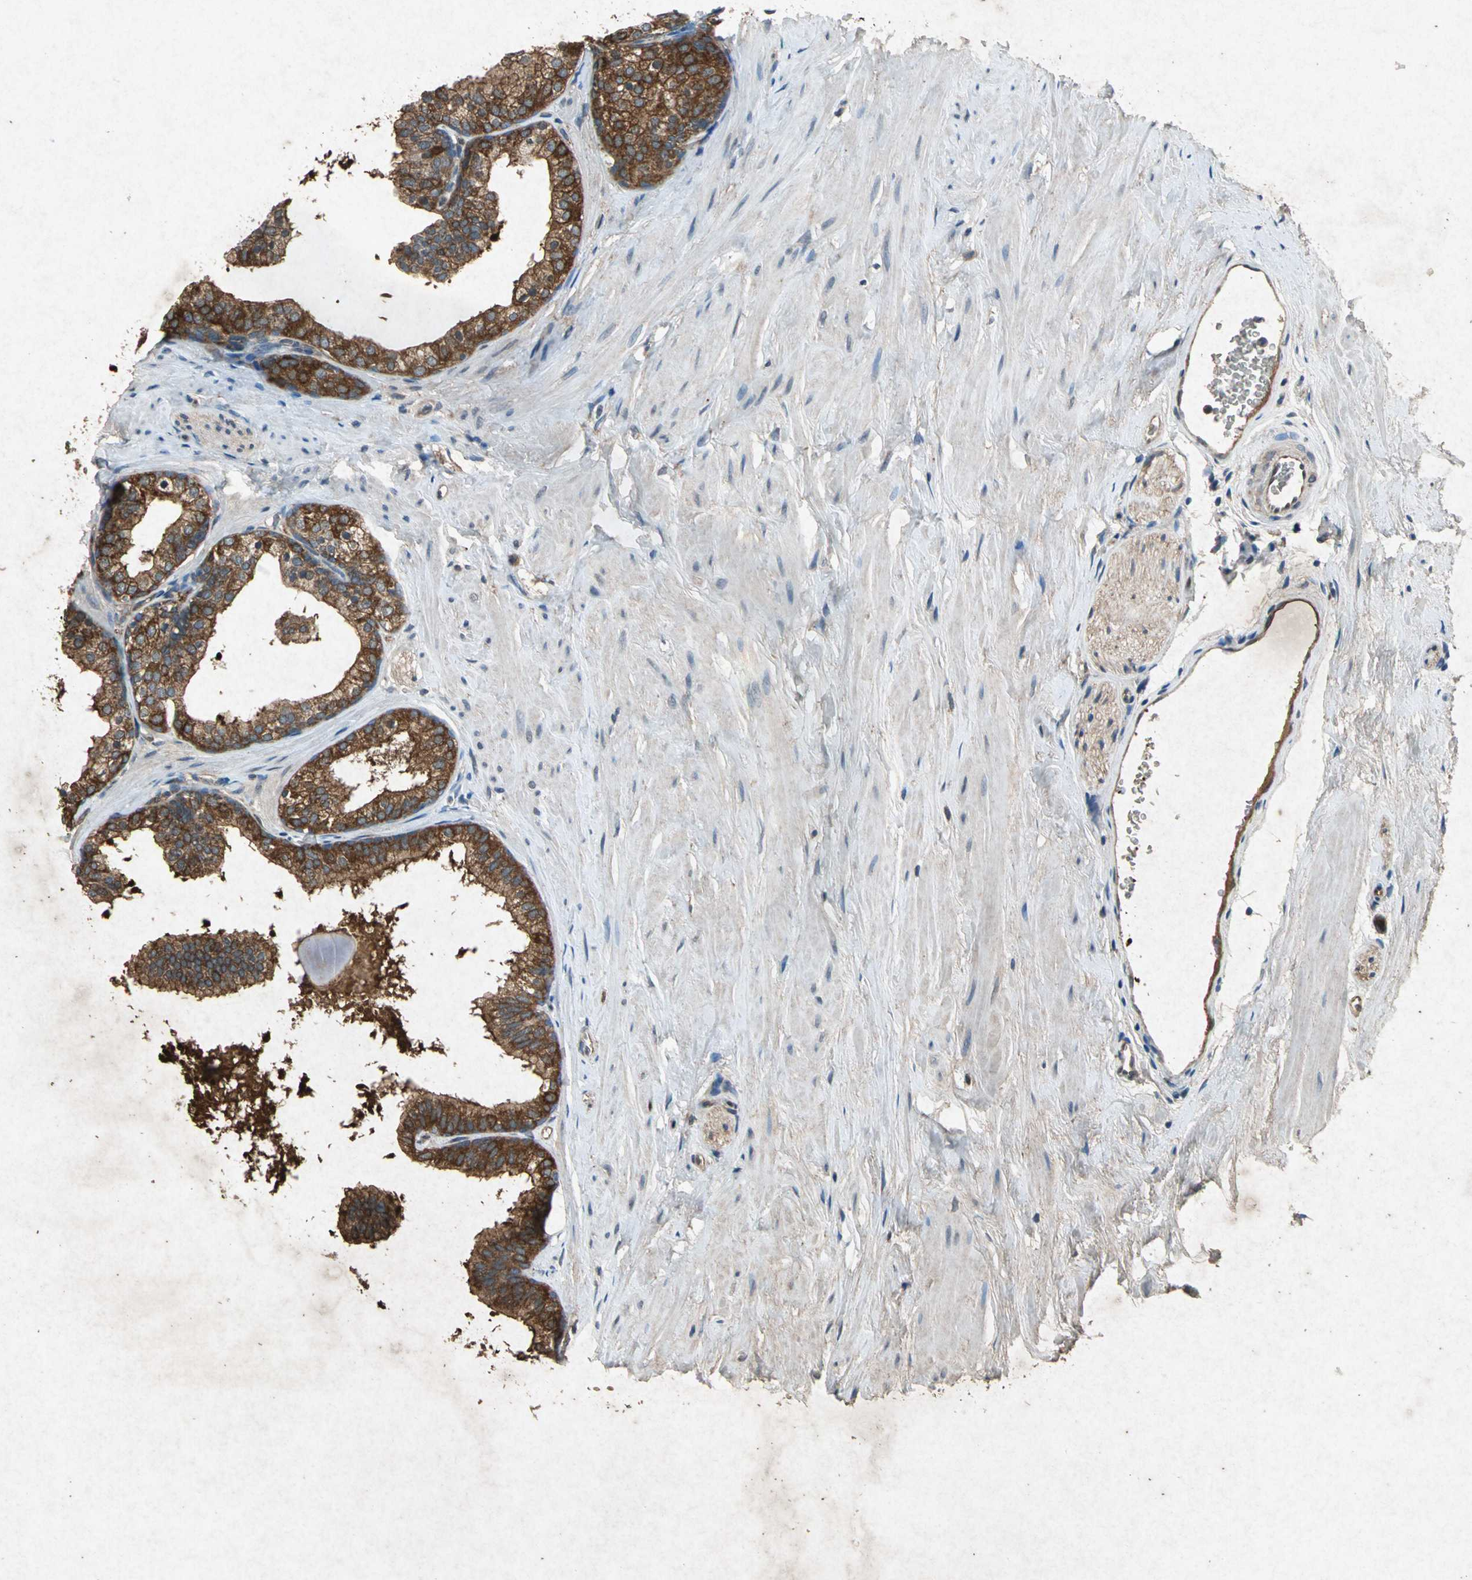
{"staining": {"intensity": "strong", "quantity": ">75%", "location": "cytoplasmic/membranous"}, "tissue": "prostate", "cell_type": "Glandular cells", "image_type": "normal", "snomed": [{"axis": "morphology", "description": "Normal tissue, NOS"}, {"axis": "topography", "description": "Prostate"}], "caption": "This is a photomicrograph of immunohistochemistry (IHC) staining of normal prostate, which shows strong staining in the cytoplasmic/membranous of glandular cells.", "gene": "HSP90AB1", "patient": {"sex": "male", "age": 60}}